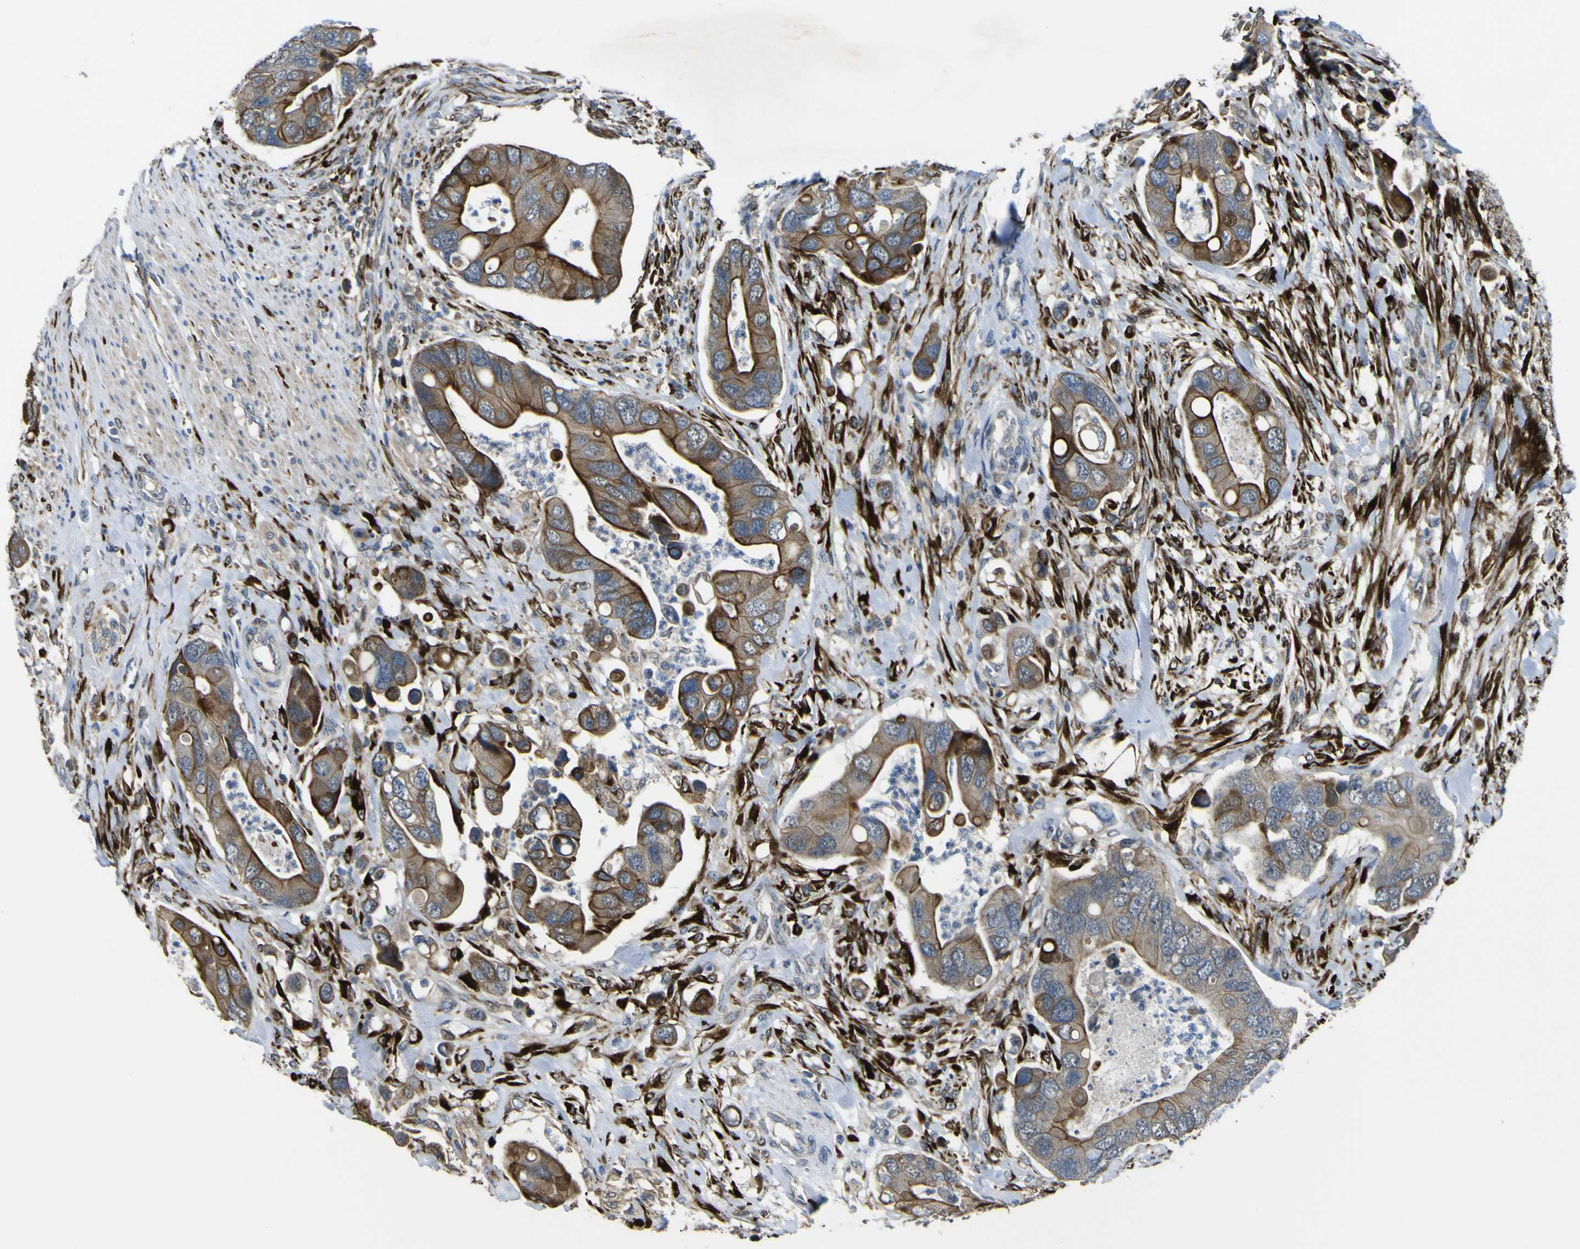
{"staining": {"intensity": "moderate", "quantity": ">75%", "location": "cytoplasmic/membranous"}, "tissue": "colorectal cancer", "cell_type": "Tumor cells", "image_type": "cancer", "snomed": [{"axis": "morphology", "description": "Adenocarcinoma, NOS"}, {"axis": "topography", "description": "Rectum"}], "caption": "Immunohistochemical staining of human colorectal adenocarcinoma exhibits medium levels of moderate cytoplasmic/membranous staining in about >75% of tumor cells. (brown staining indicates protein expression, while blue staining denotes nuclei).", "gene": "LBHD1", "patient": {"sex": "female", "age": 57}}